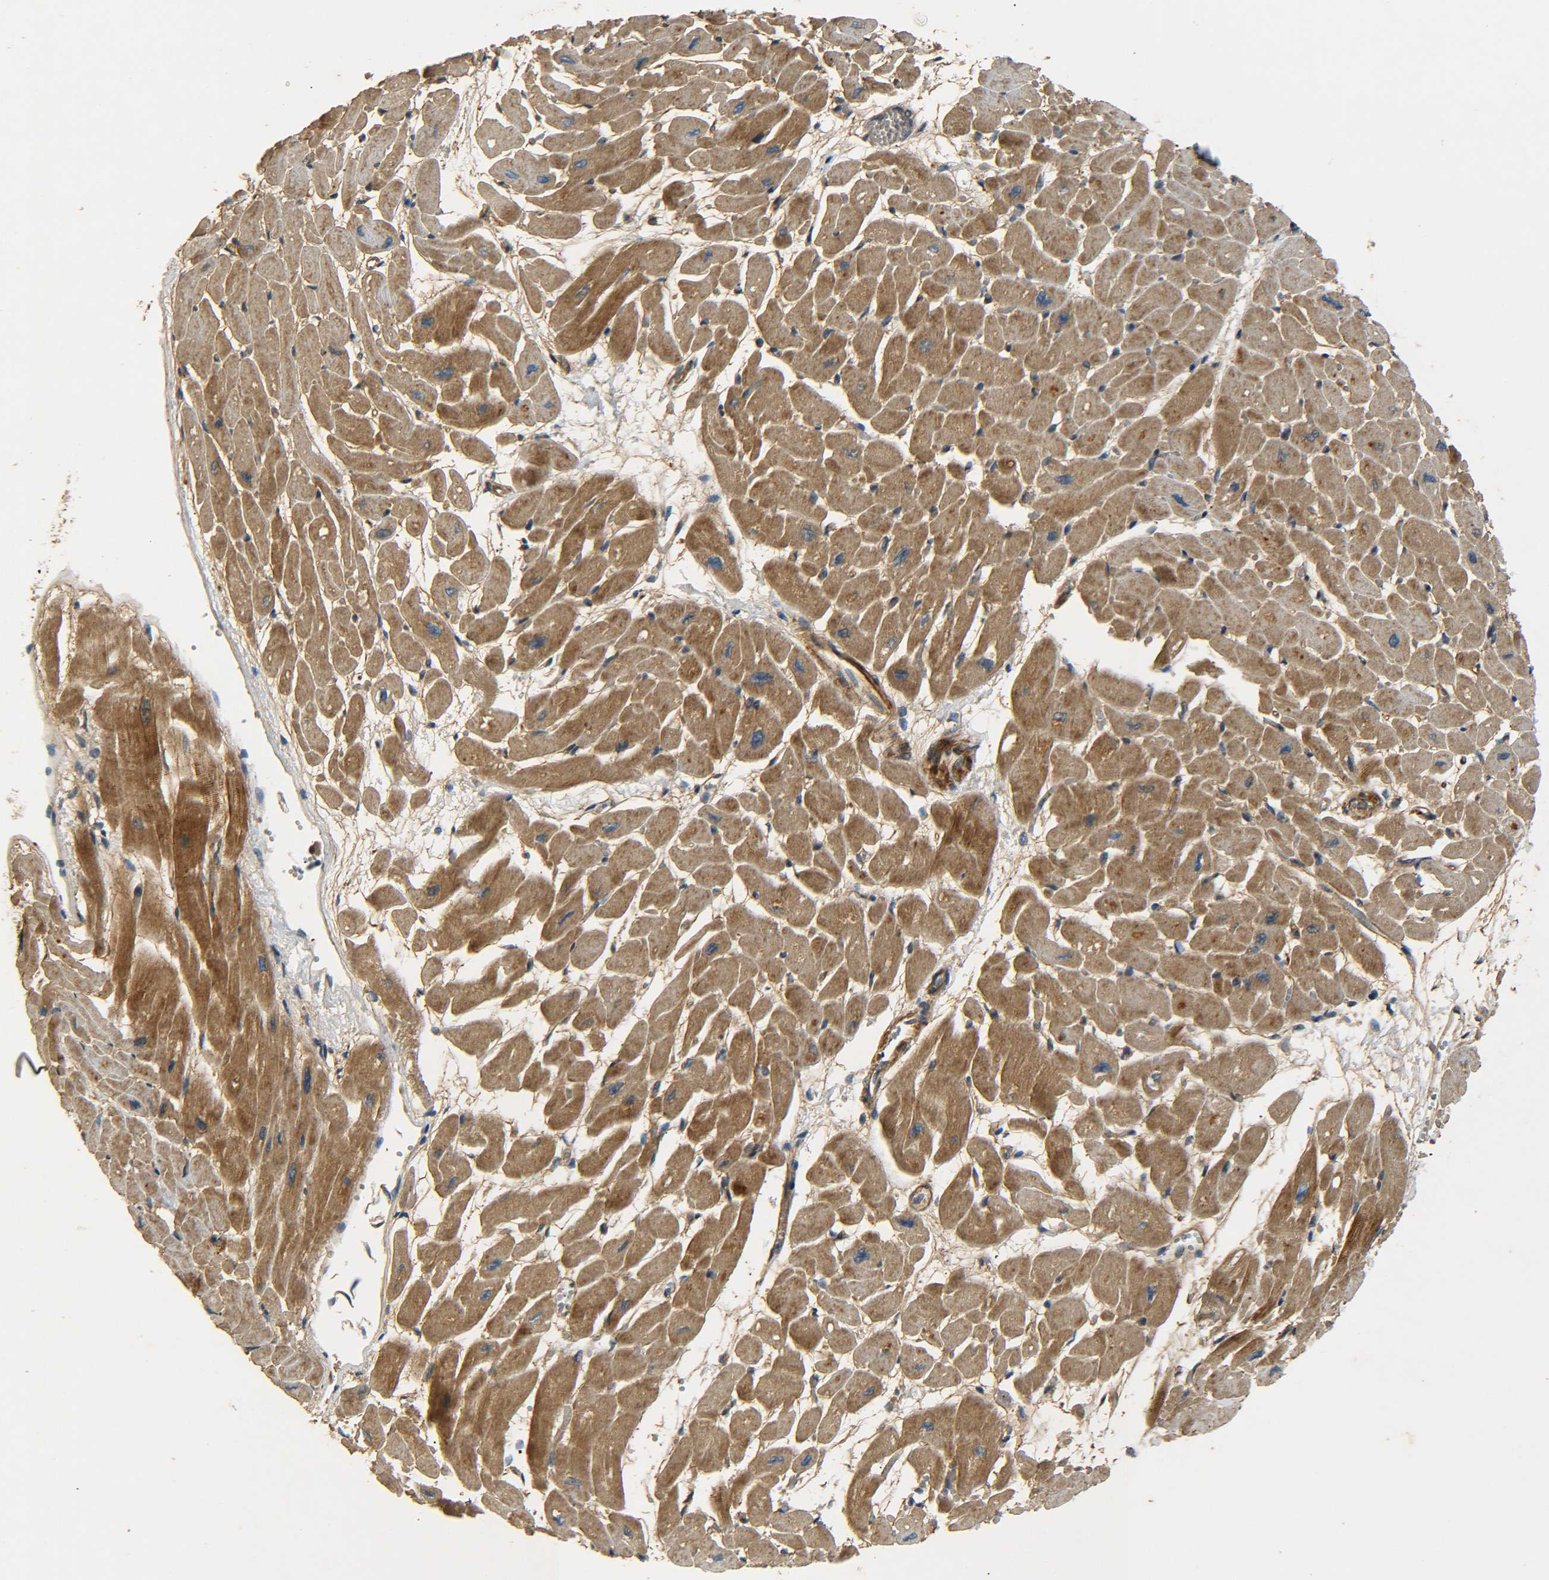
{"staining": {"intensity": "moderate", "quantity": ">75%", "location": "cytoplasmic/membranous"}, "tissue": "heart muscle", "cell_type": "Cardiomyocytes", "image_type": "normal", "snomed": [{"axis": "morphology", "description": "Normal tissue, NOS"}, {"axis": "topography", "description": "Heart"}], "caption": "This micrograph demonstrates benign heart muscle stained with immunohistochemistry to label a protein in brown. The cytoplasmic/membranous of cardiomyocytes show moderate positivity for the protein. Nuclei are counter-stained blue.", "gene": "LRCH3", "patient": {"sex": "male", "age": 45}}